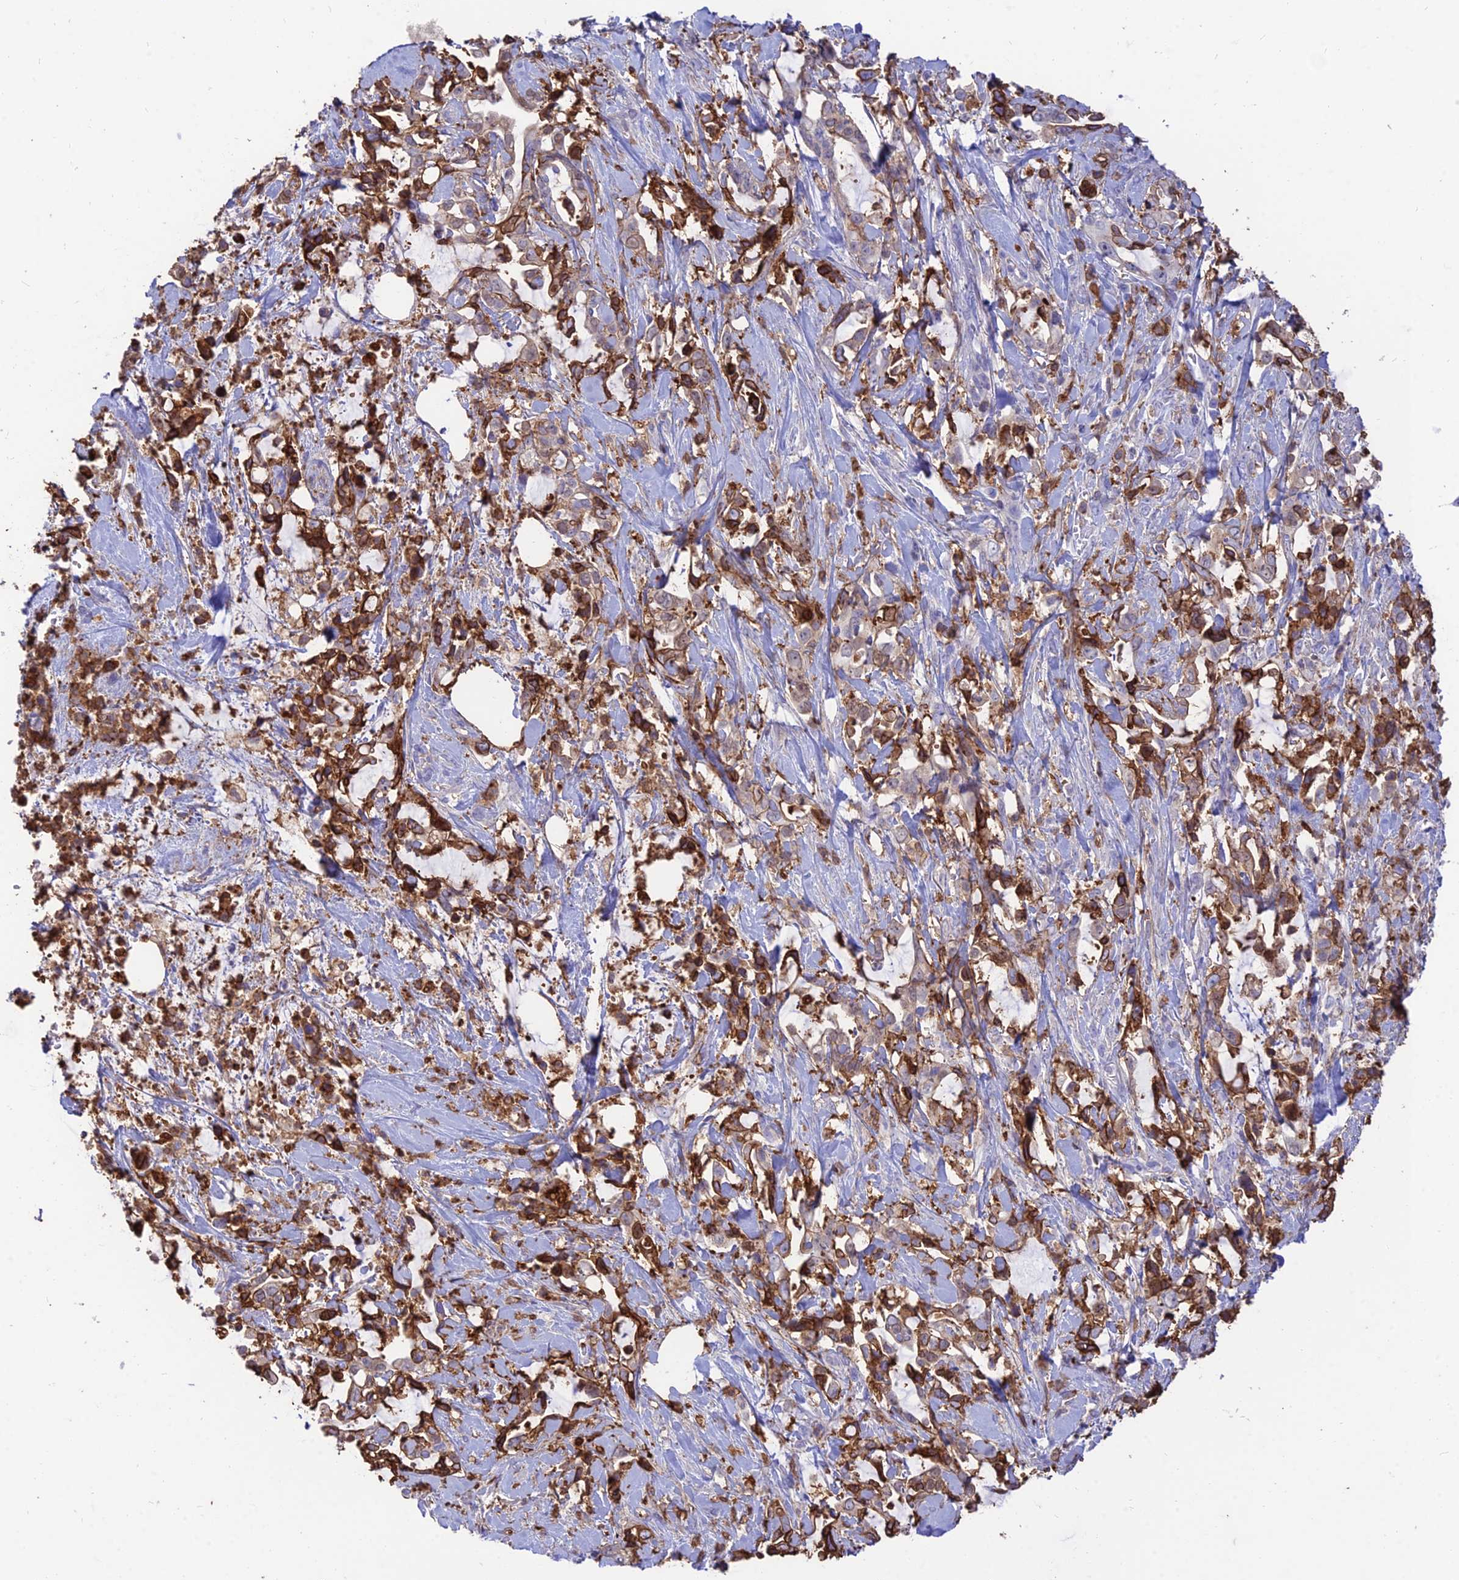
{"staining": {"intensity": "moderate", "quantity": "25%-75%", "location": "cytoplasmic/membranous"}, "tissue": "pancreatic cancer", "cell_type": "Tumor cells", "image_type": "cancer", "snomed": [{"axis": "morphology", "description": "Adenocarcinoma, NOS"}, {"axis": "topography", "description": "Pancreas"}], "caption": "Protein analysis of pancreatic adenocarcinoma tissue exhibits moderate cytoplasmic/membranous staining in approximately 25%-75% of tumor cells. (brown staining indicates protein expression, while blue staining denotes nuclei).", "gene": "SREK1IP1", "patient": {"sex": "female", "age": 61}}